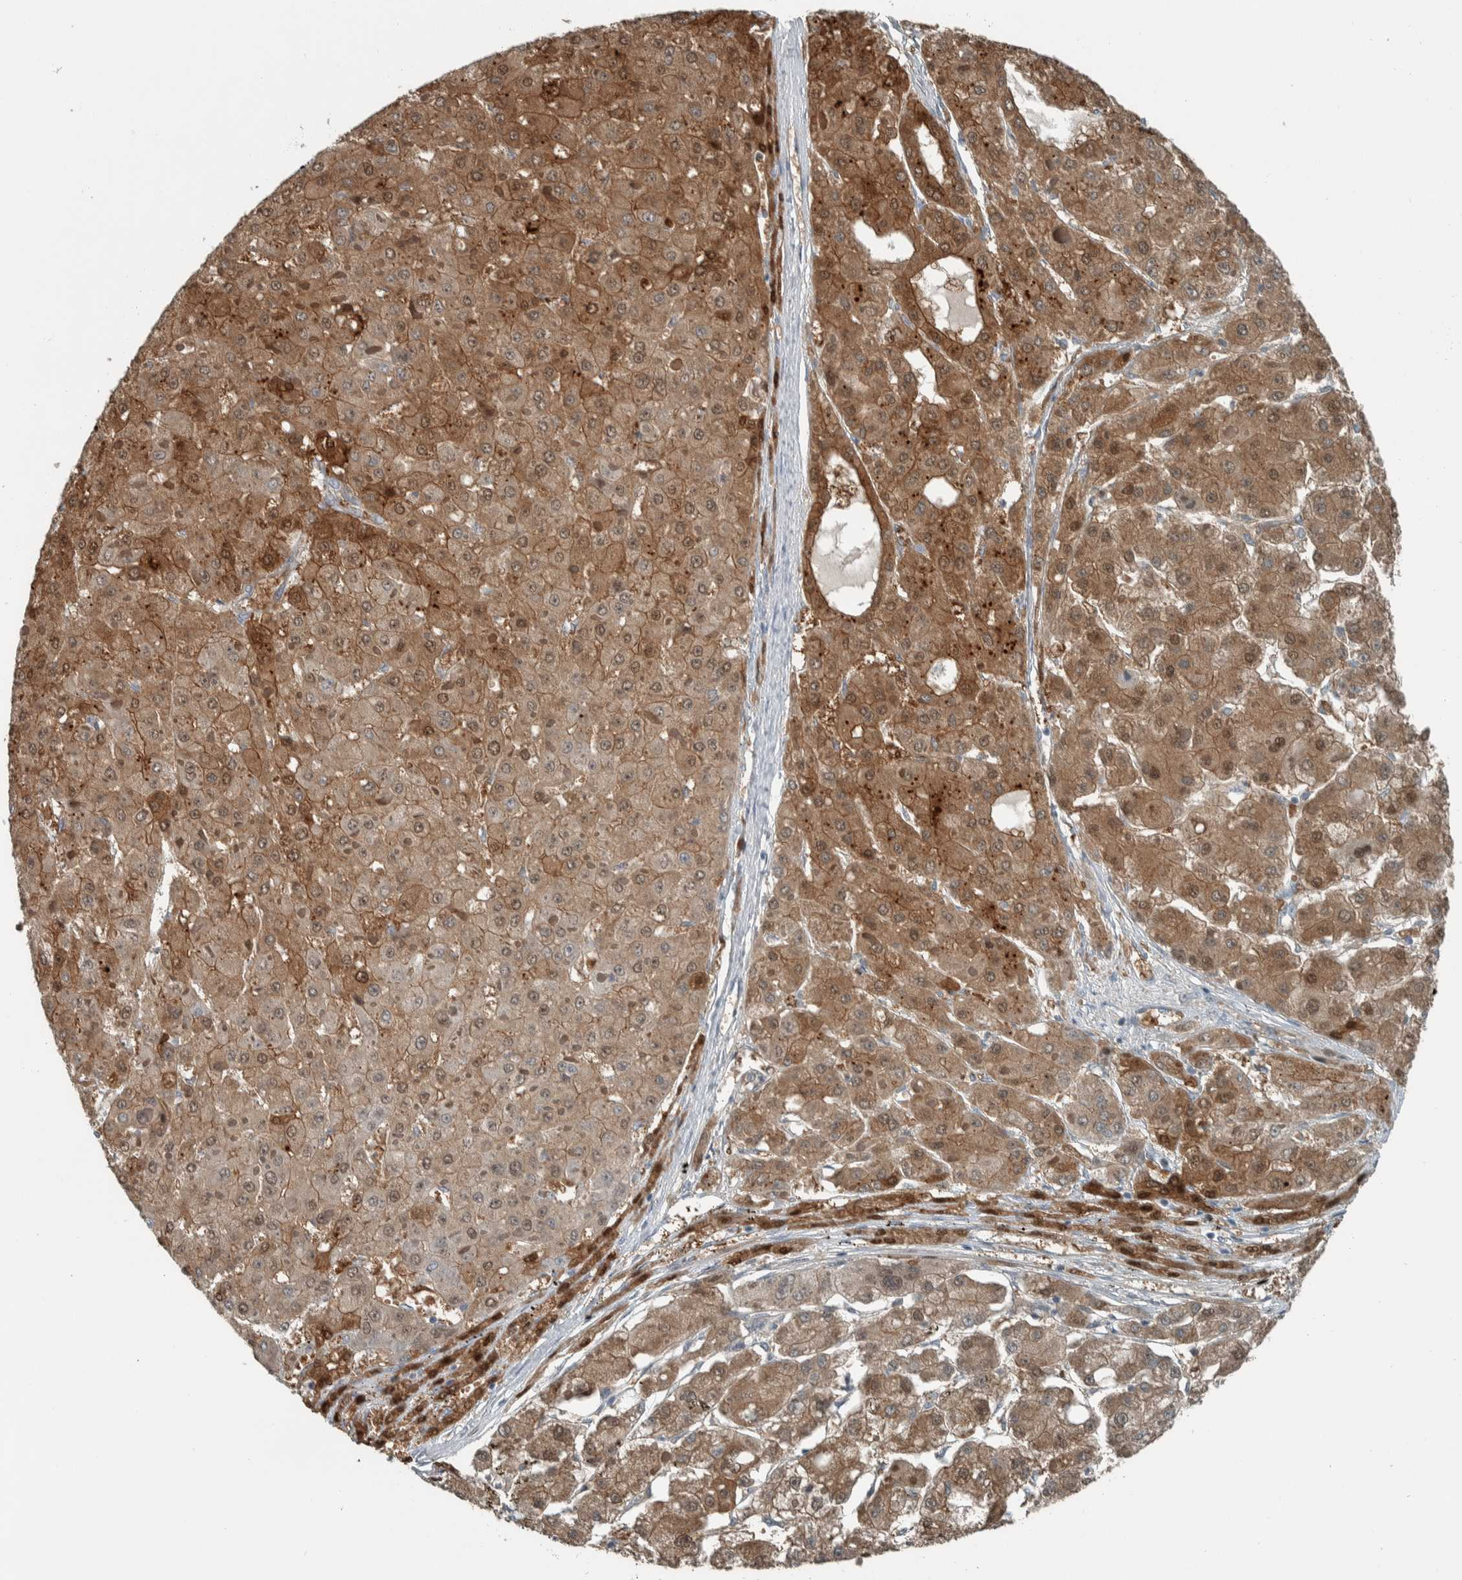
{"staining": {"intensity": "moderate", "quantity": ">75%", "location": "cytoplasmic/membranous,nuclear"}, "tissue": "liver cancer", "cell_type": "Tumor cells", "image_type": "cancer", "snomed": [{"axis": "morphology", "description": "Carcinoma, Hepatocellular, NOS"}, {"axis": "topography", "description": "Liver"}], "caption": "Brown immunohistochemical staining in hepatocellular carcinoma (liver) shows moderate cytoplasmic/membranous and nuclear expression in about >75% of tumor cells.", "gene": "ALAD", "patient": {"sex": "female", "age": 73}}